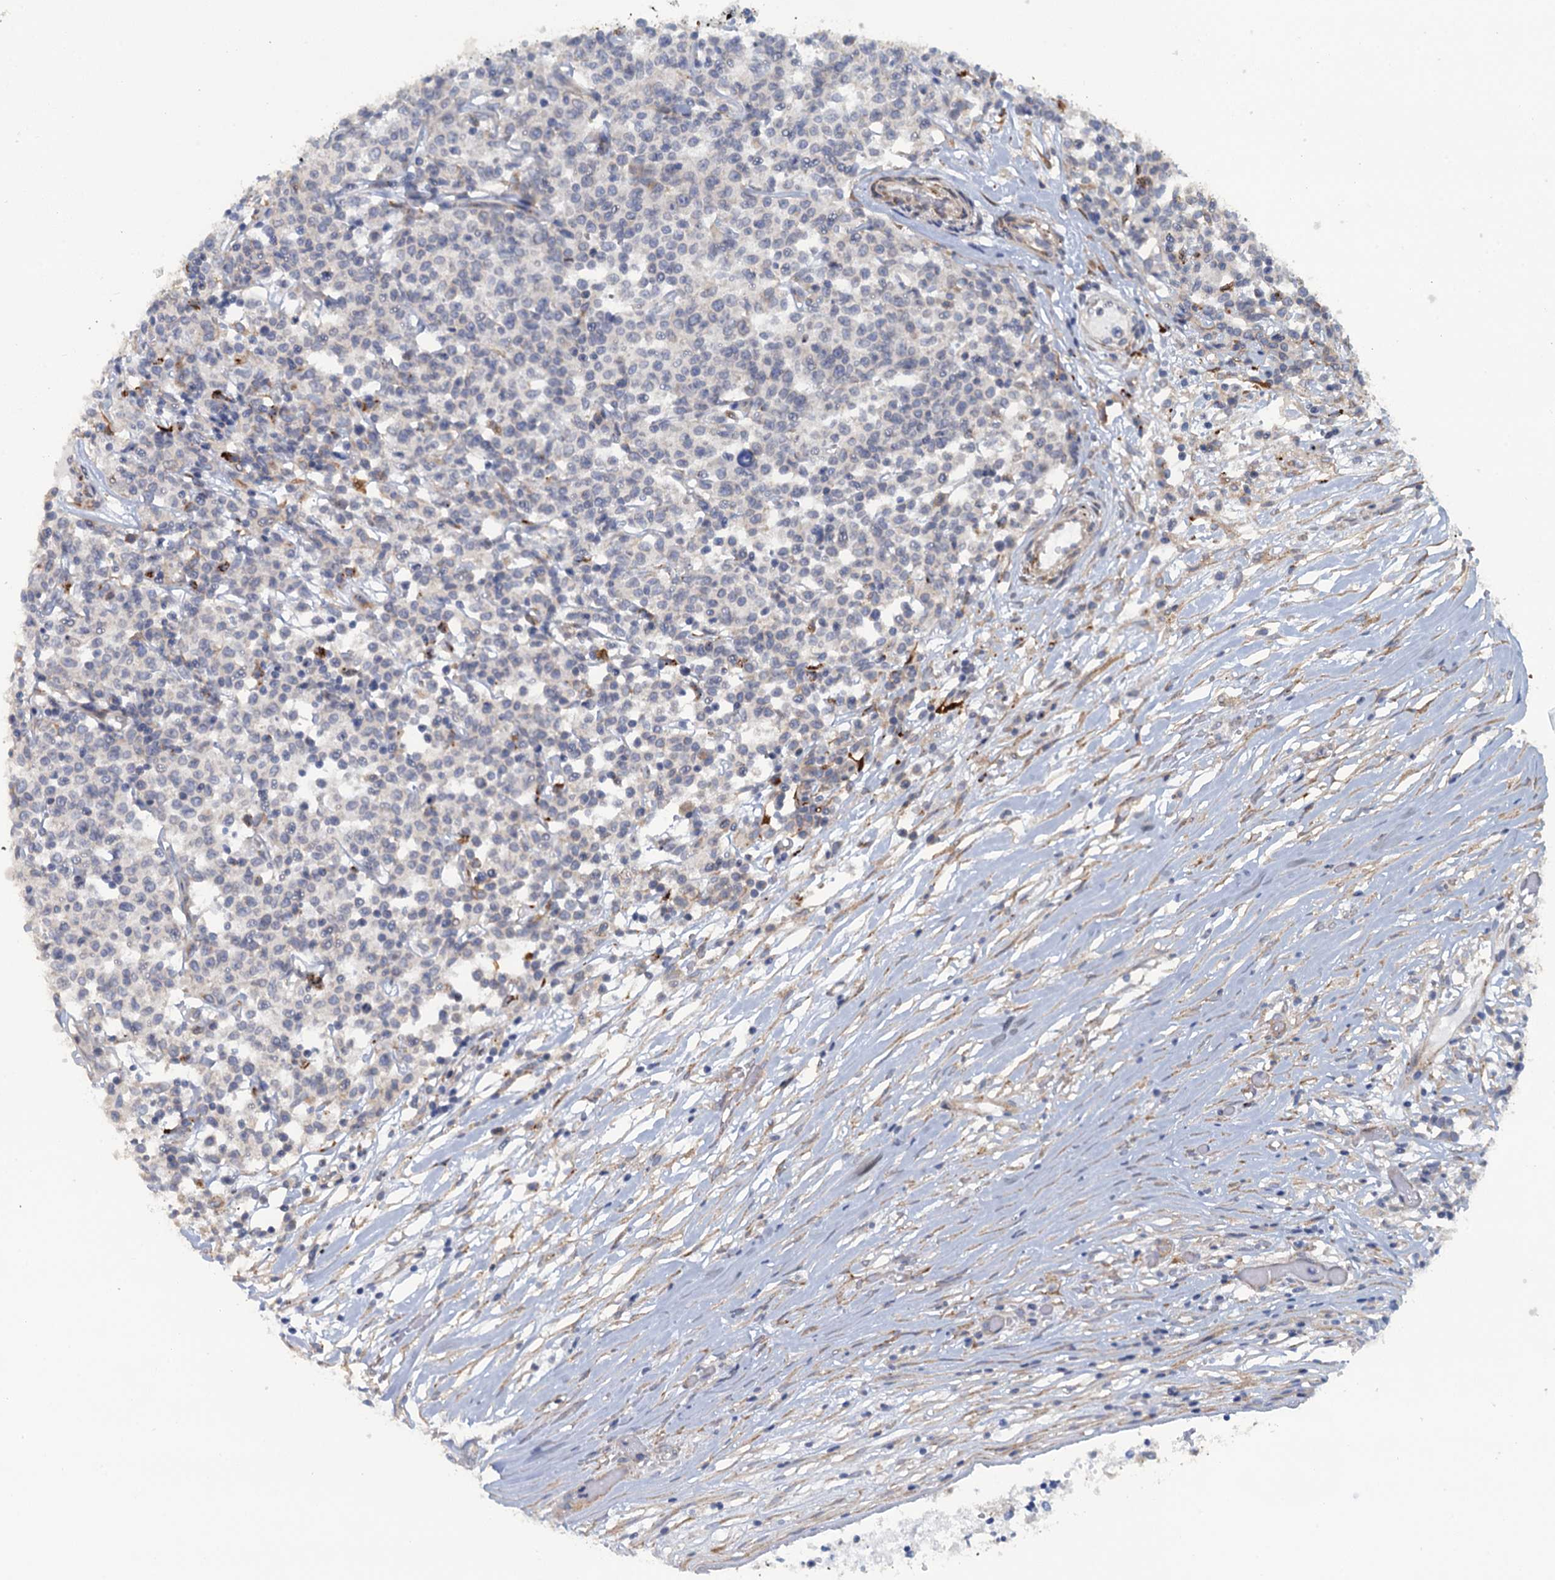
{"staining": {"intensity": "negative", "quantity": "none", "location": "none"}, "tissue": "lymphoma", "cell_type": "Tumor cells", "image_type": "cancer", "snomed": [{"axis": "morphology", "description": "Malignant lymphoma, non-Hodgkin's type, Low grade"}, {"axis": "topography", "description": "Small intestine"}], "caption": "This image is of low-grade malignant lymphoma, non-Hodgkin's type stained with IHC to label a protein in brown with the nuclei are counter-stained blue. There is no positivity in tumor cells. (DAB immunohistochemistry visualized using brightfield microscopy, high magnification).", "gene": "POGLUT3", "patient": {"sex": "female", "age": 59}}